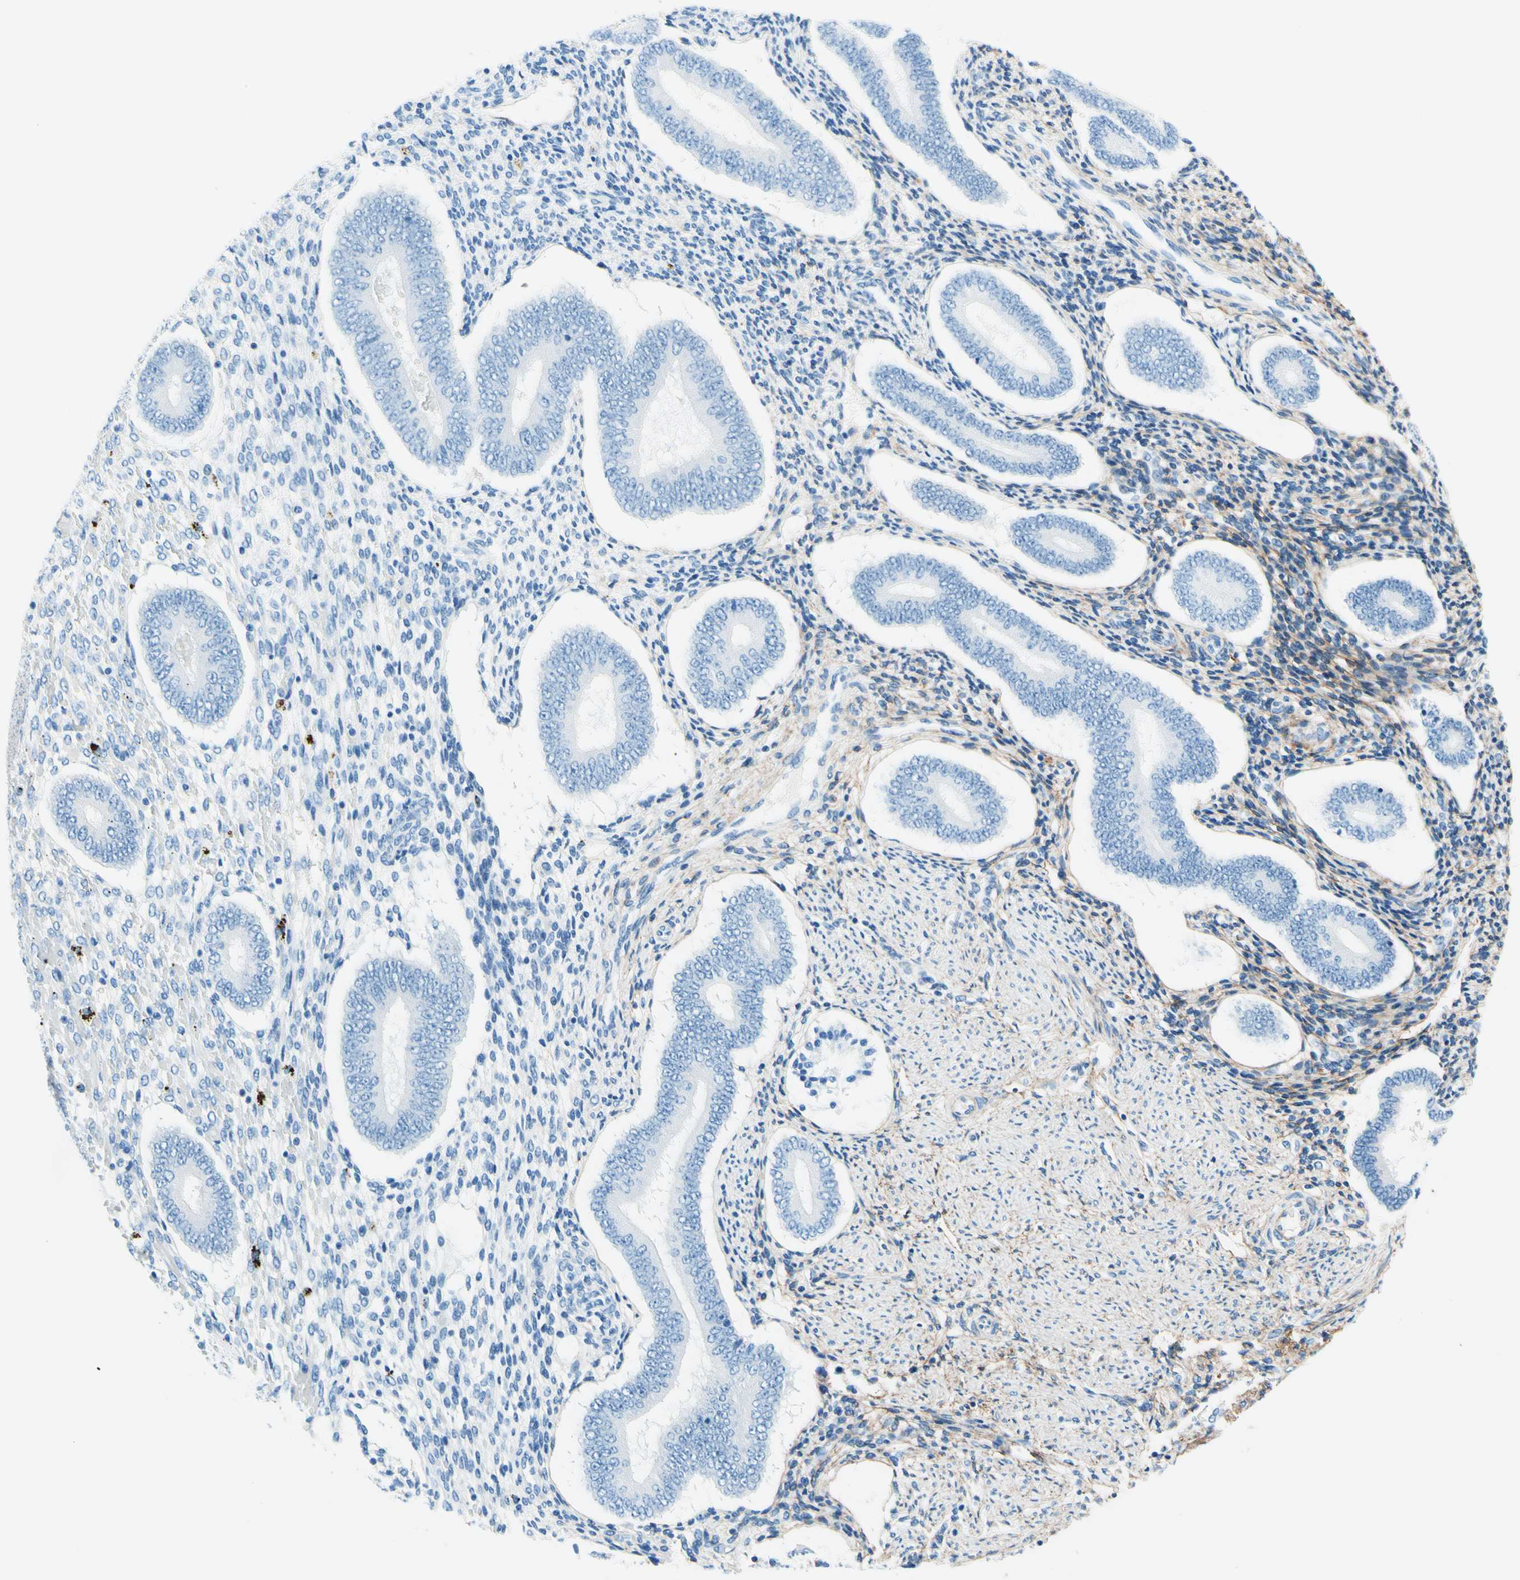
{"staining": {"intensity": "negative", "quantity": "none", "location": "none"}, "tissue": "endometrium", "cell_type": "Cells in endometrial stroma", "image_type": "normal", "snomed": [{"axis": "morphology", "description": "Normal tissue, NOS"}, {"axis": "topography", "description": "Endometrium"}], "caption": "Endometrium stained for a protein using IHC exhibits no expression cells in endometrial stroma.", "gene": "MFAP5", "patient": {"sex": "female", "age": 42}}